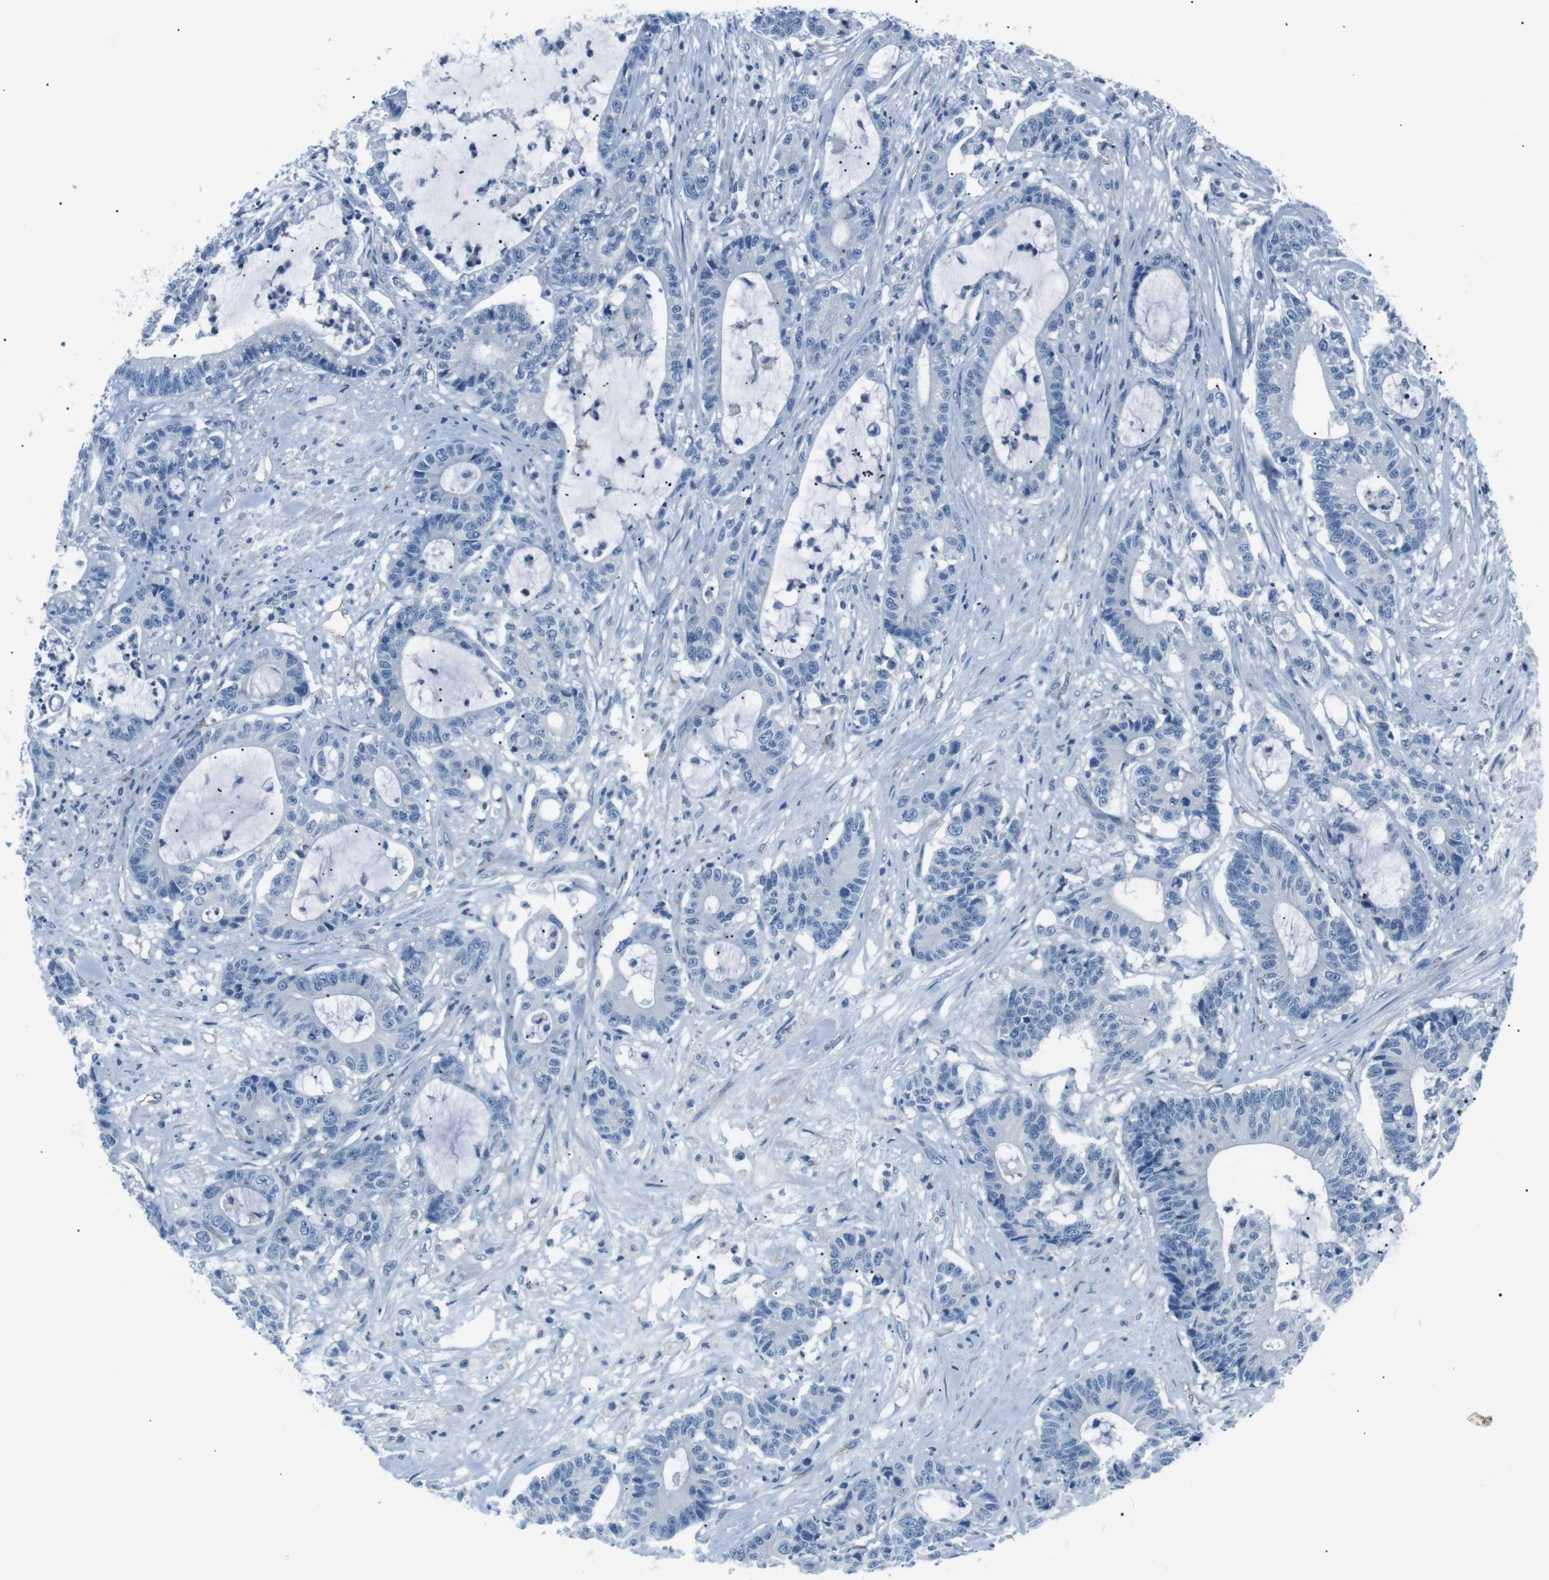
{"staining": {"intensity": "negative", "quantity": "none", "location": "none"}, "tissue": "colorectal cancer", "cell_type": "Tumor cells", "image_type": "cancer", "snomed": [{"axis": "morphology", "description": "Adenocarcinoma, NOS"}, {"axis": "topography", "description": "Colon"}], "caption": "A micrograph of human colorectal cancer is negative for staining in tumor cells.", "gene": "CSF2RA", "patient": {"sex": "female", "age": 84}}